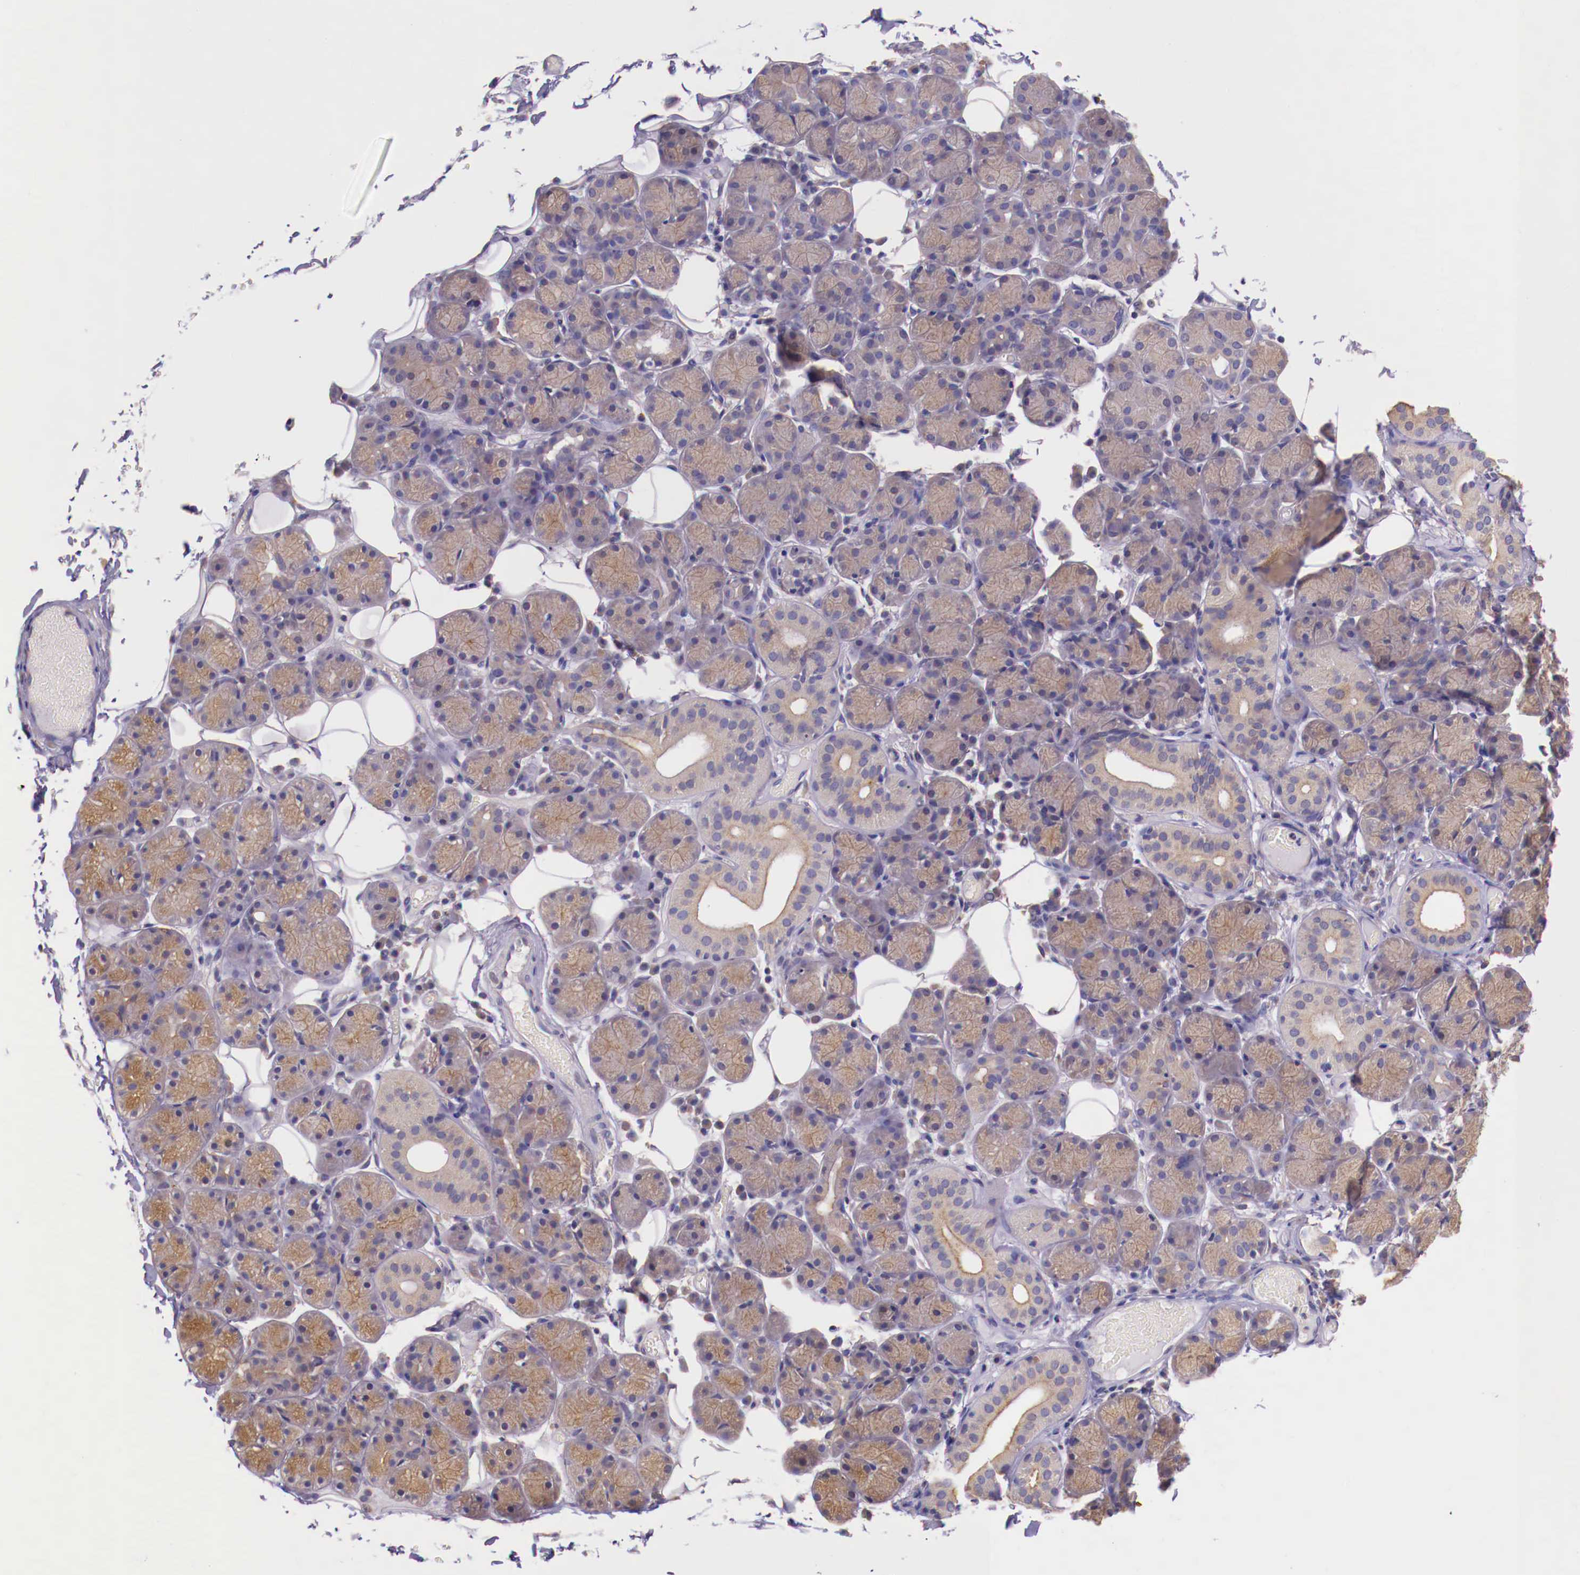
{"staining": {"intensity": "weak", "quantity": ">75%", "location": "cytoplasmic/membranous"}, "tissue": "salivary gland", "cell_type": "Glandular cells", "image_type": "normal", "snomed": [{"axis": "morphology", "description": "Normal tissue, NOS"}, {"axis": "topography", "description": "Salivary gland"}], "caption": "This photomicrograph shows immunohistochemistry staining of normal human salivary gland, with low weak cytoplasmic/membranous staining in approximately >75% of glandular cells.", "gene": "GRIPAP1", "patient": {"sex": "male", "age": 54}}